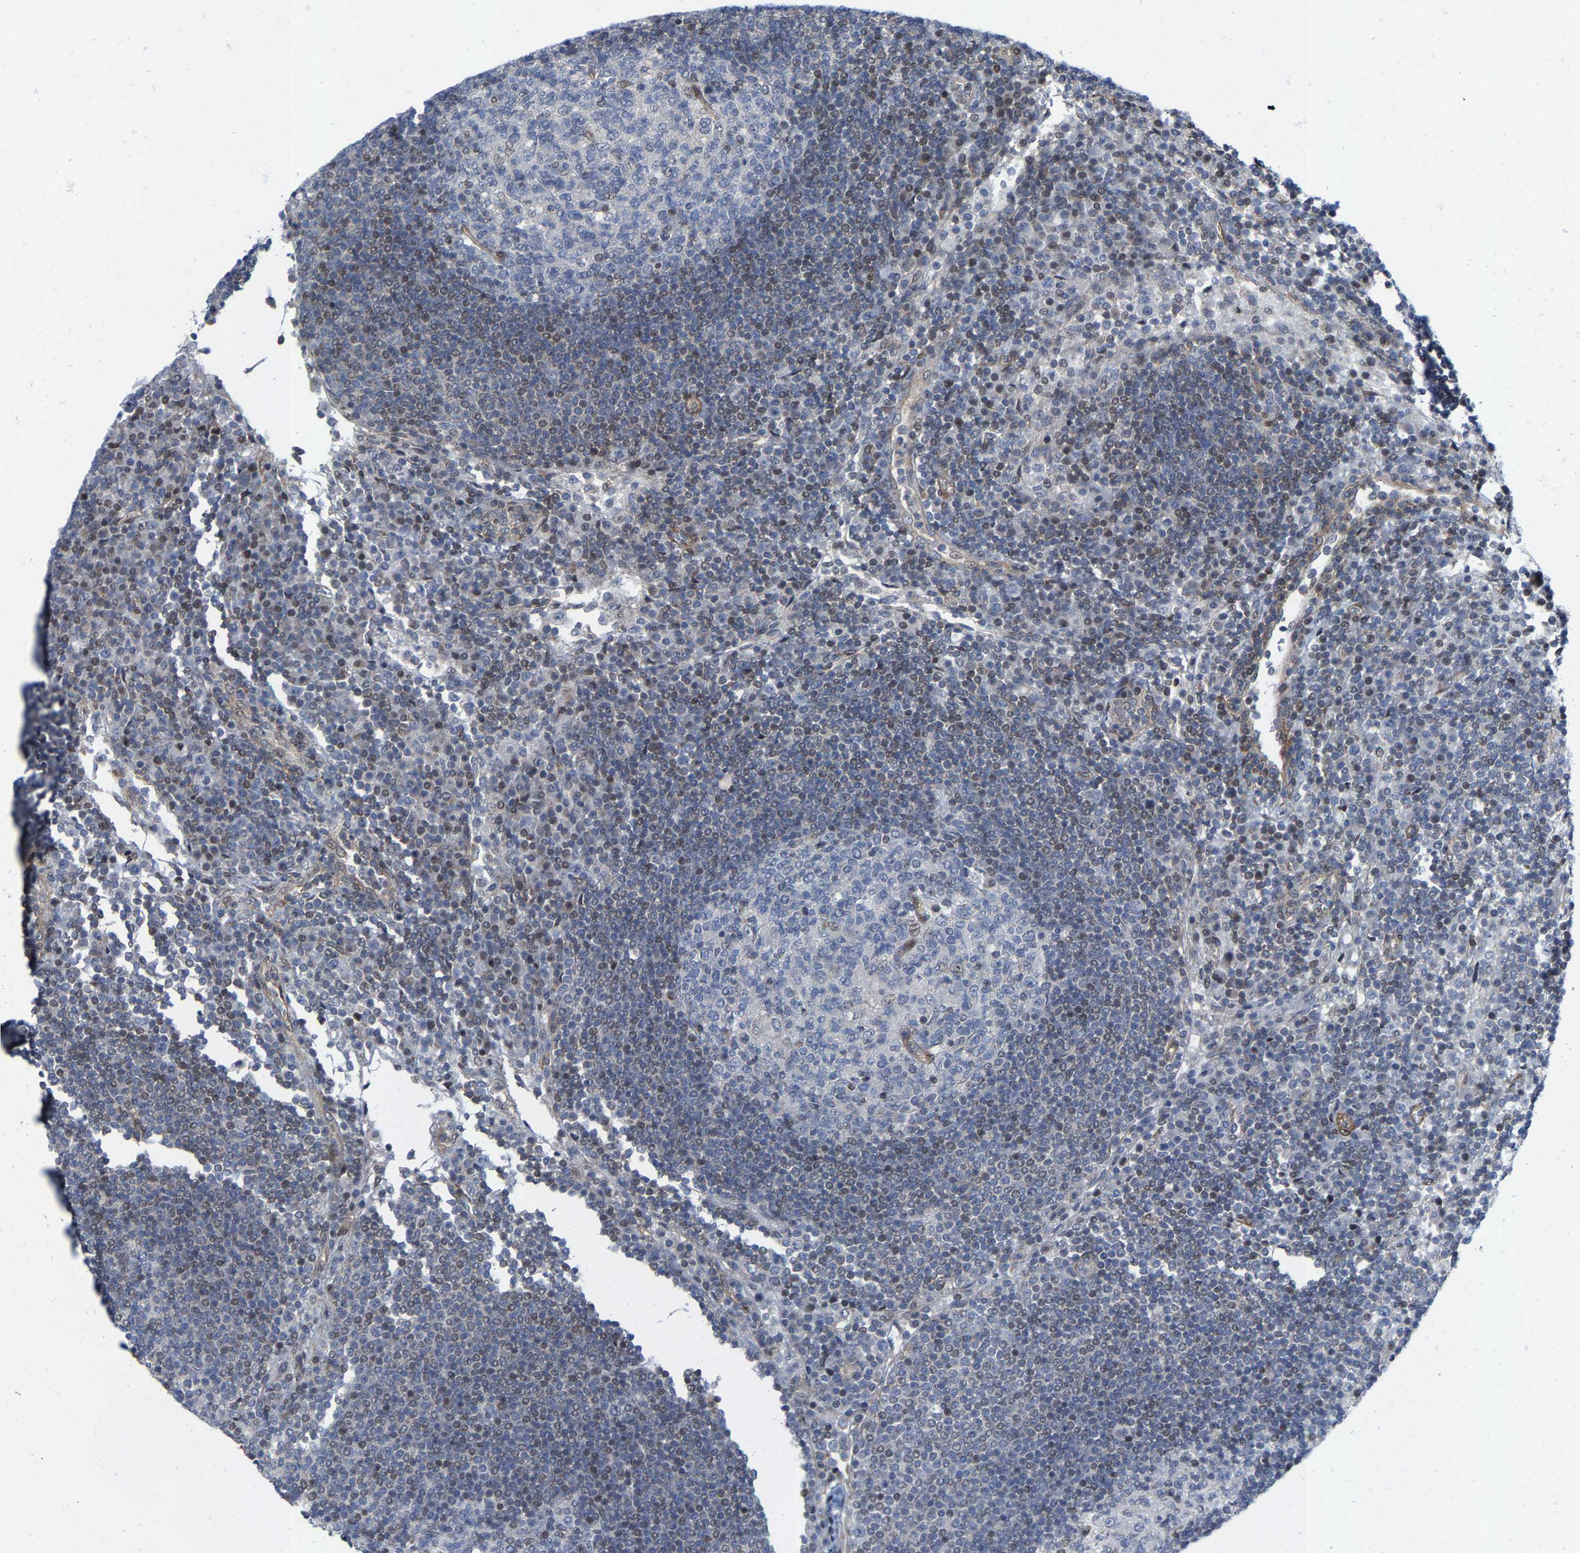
{"staining": {"intensity": "negative", "quantity": "none", "location": "none"}, "tissue": "lymph node", "cell_type": "Germinal center cells", "image_type": "normal", "snomed": [{"axis": "morphology", "description": "Normal tissue, NOS"}, {"axis": "topography", "description": "Lymph node"}], "caption": "An immunohistochemistry (IHC) image of unremarkable lymph node is shown. There is no staining in germinal center cells of lymph node. The staining is performed using DAB brown chromogen with nuclei counter-stained in using hematoxylin.", "gene": "TGFB1I1", "patient": {"sex": "female", "age": 53}}